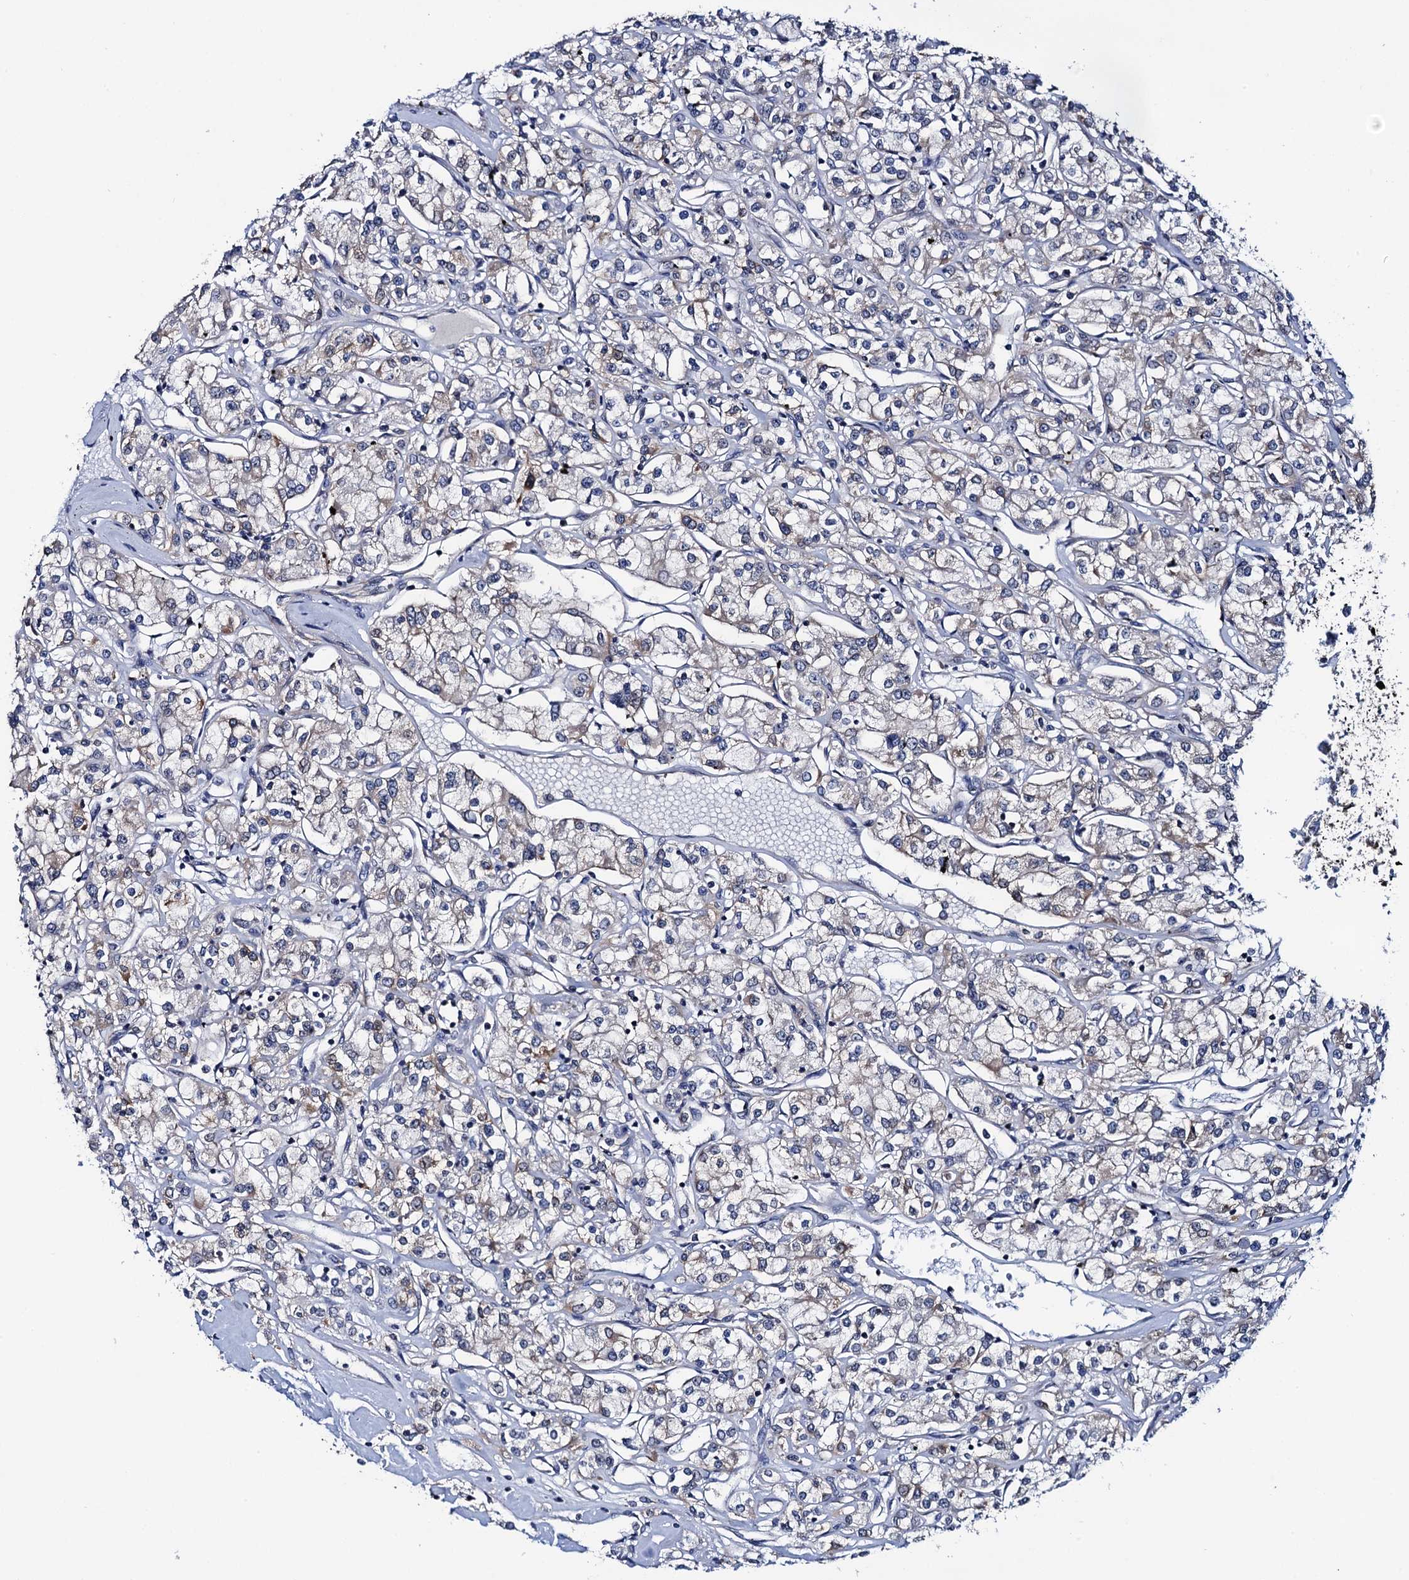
{"staining": {"intensity": "negative", "quantity": "none", "location": "none"}, "tissue": "renal cancer", "cell_type": "Tumor cells", "image_type": "cancer", "snomed": [{"axis": "morphology", "description": "Adenocarcinoma, NOS"}, {"axis": "topography", "description": "Kidney"}], "caption": "Photomicrograph shows no significant protein positivity in tumor cells of renal cancer (adenocarcinoma).", "gene": "PTCD3", "patient": {"sex": "female", "age": 59}}